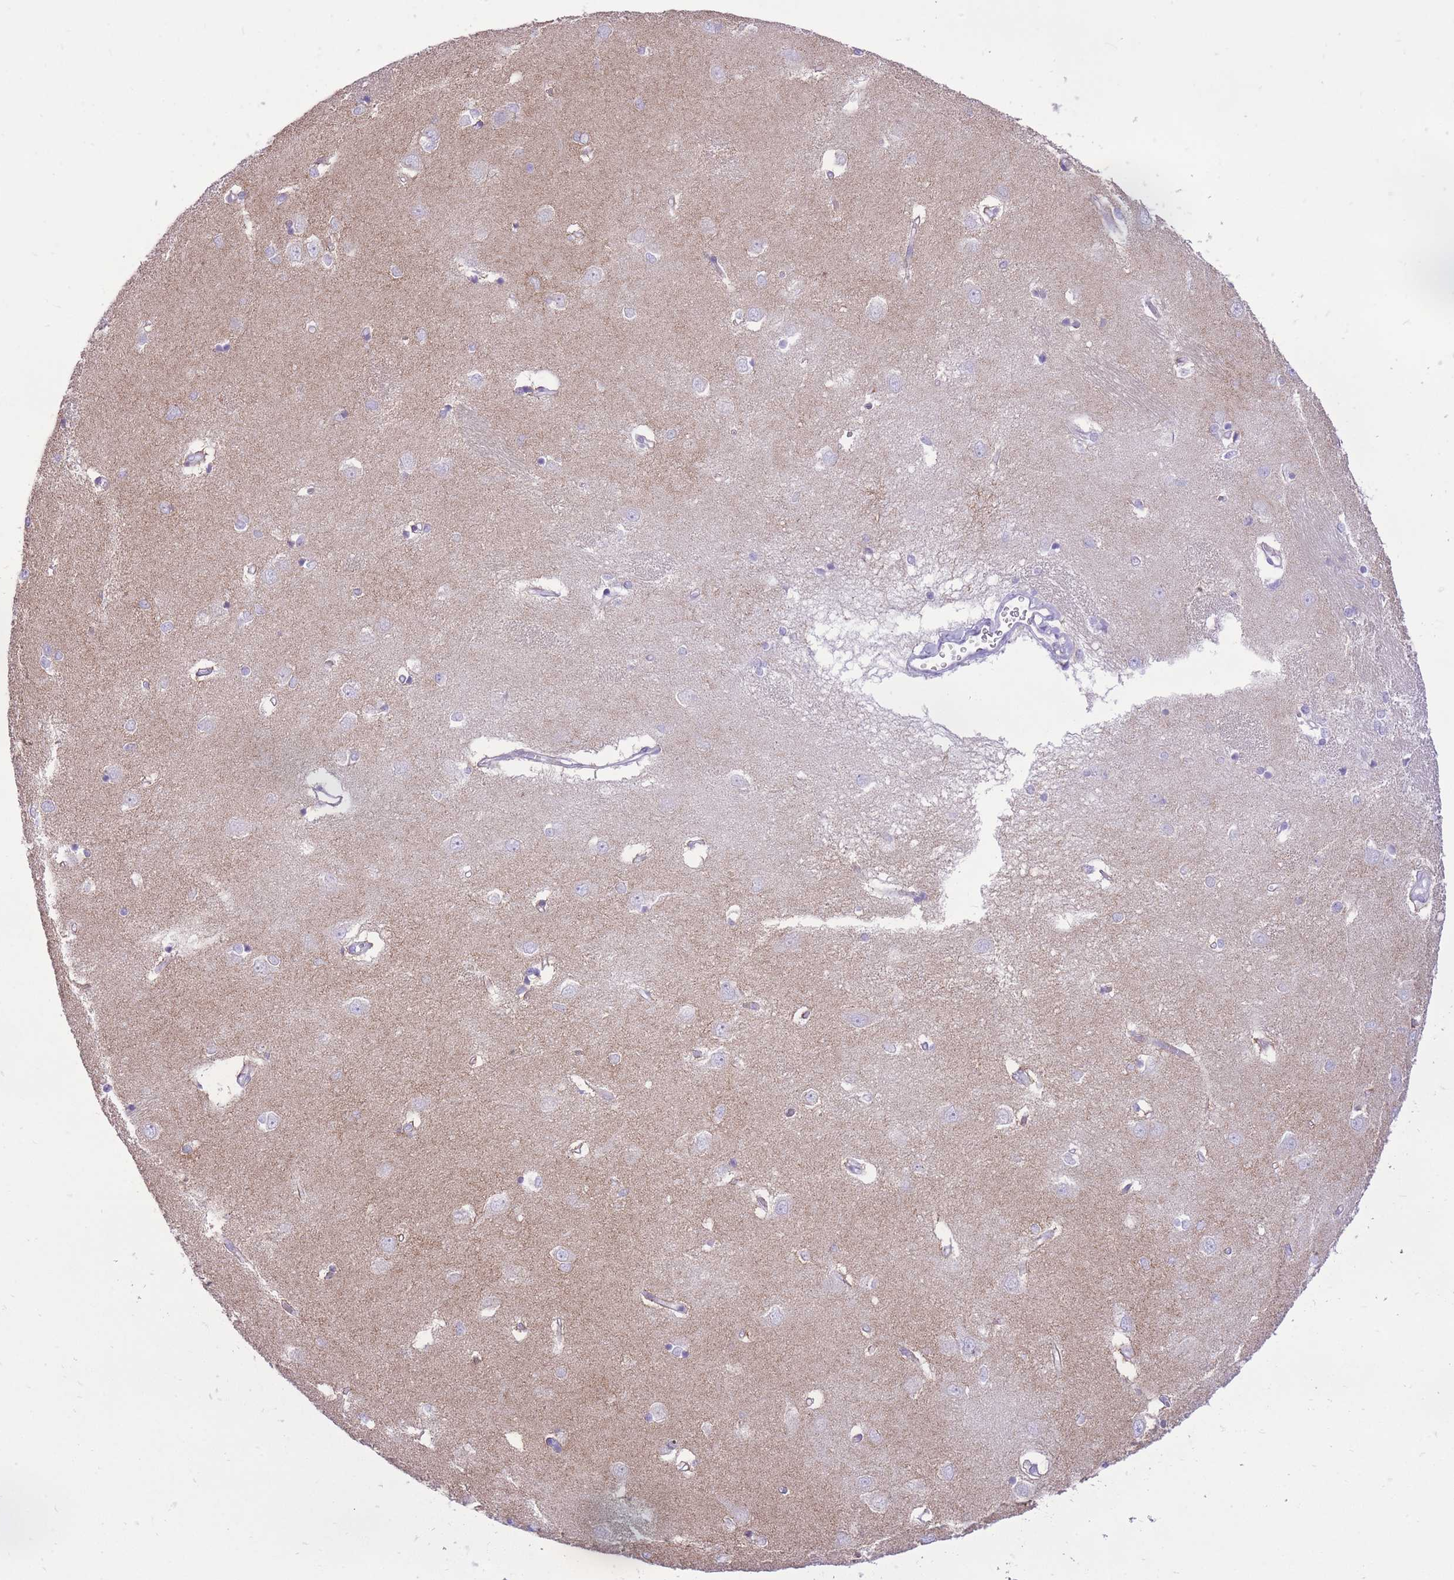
{"staining": {"intensity": "negative", "quantity": "none", "location": "none"}, "tissue": "caudate", "cell_type": "Glial cells", "image_type": "normal", "snomed": [{"axis": "morphology", "description": "Normal tissue, NOS"}, {"axis": "topography", "description": "Lateral ventricle wall"}], "caption": "The immunohistochemistry (IHC) image has no significant positivity in glial cells of caudate.", "gene": "SLC4A4", "patient": {"sex": "male", "age": 37}}